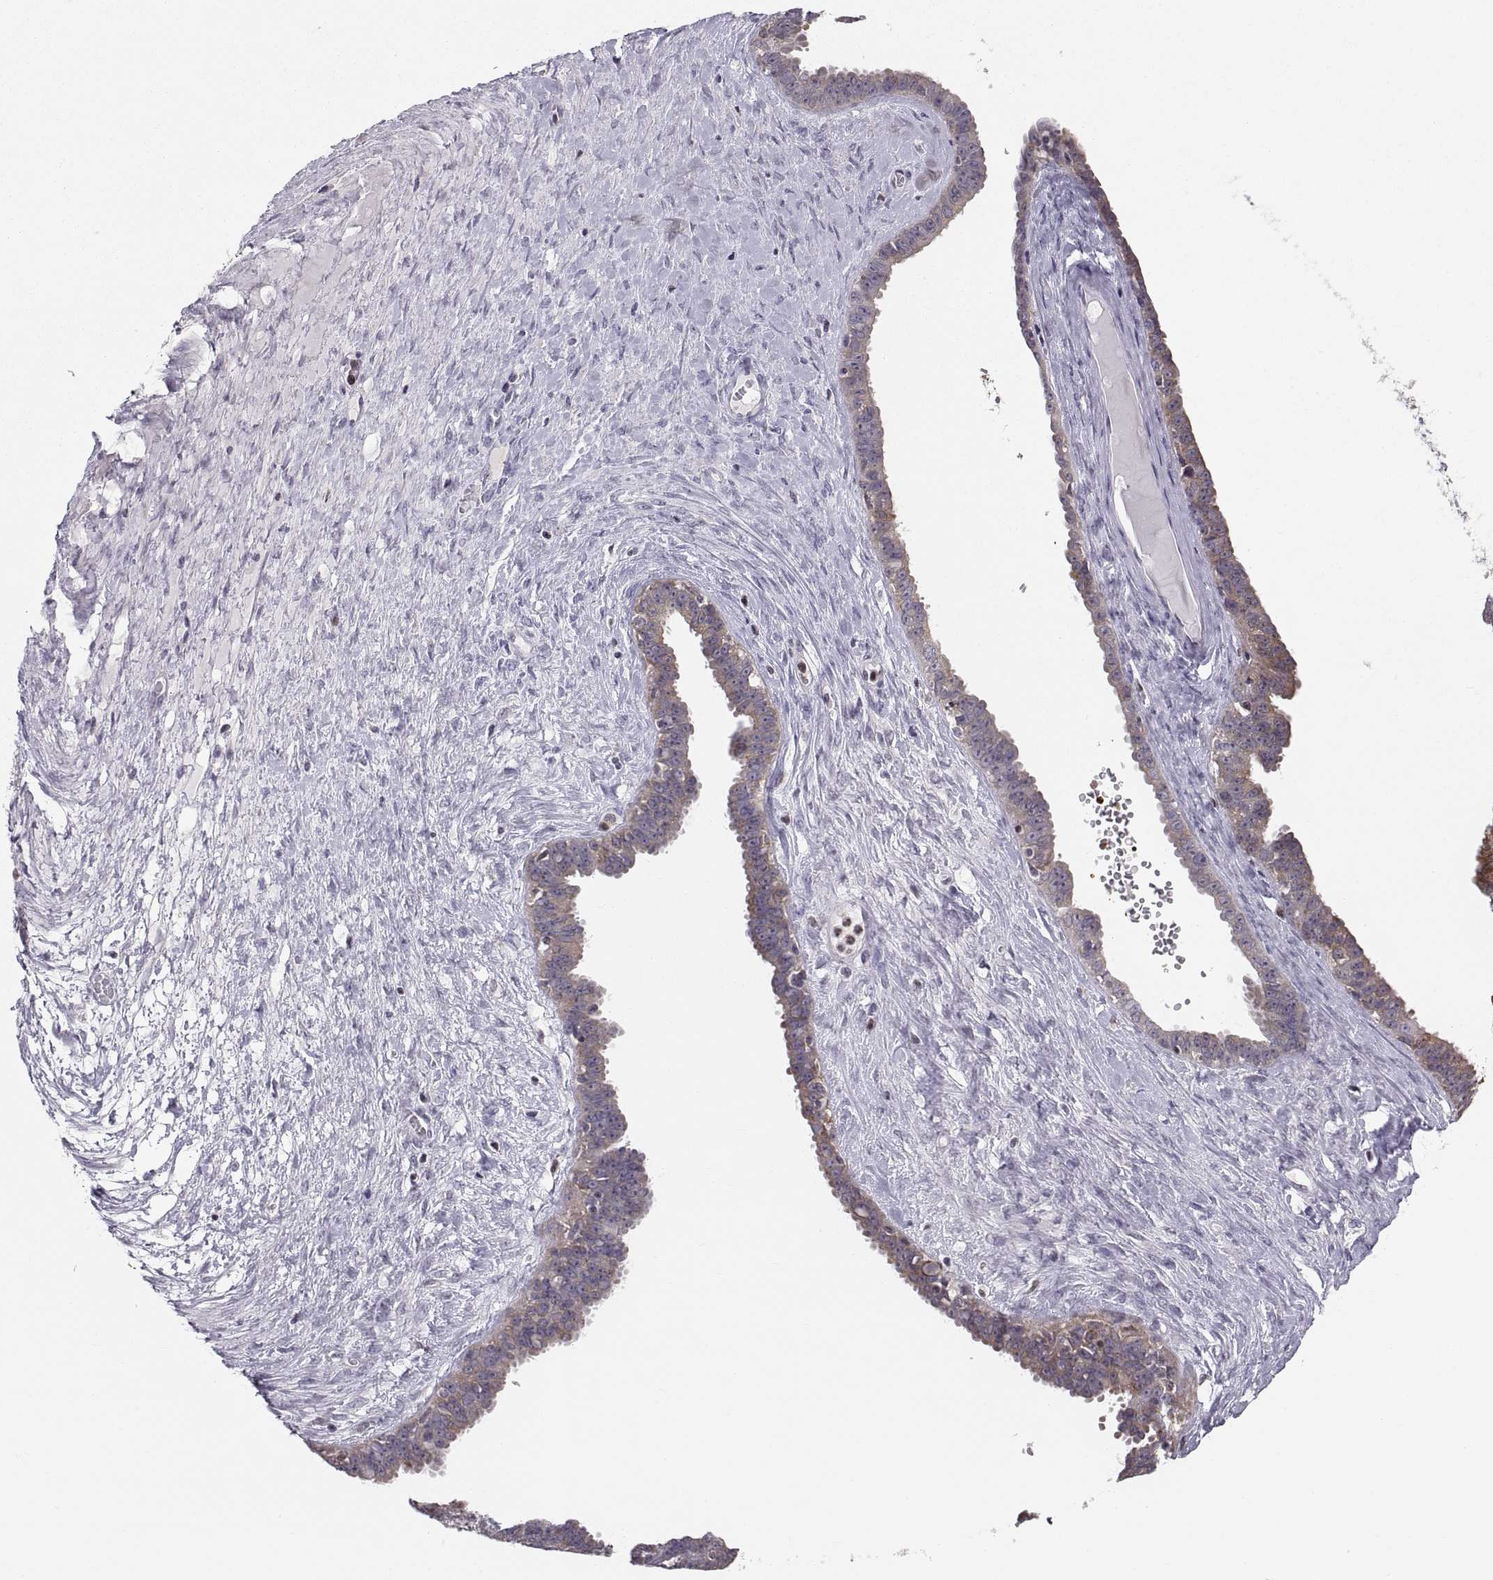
{"staining": {"intensity": "strong", "quantity": "<25%", "location": "cytoplasmic/membranous"}, "tissue": "ovarian cancer", "cell_type": "Tumor cells", "image_type": "cancer", "snomed": [{"axis": "morphology", "description": "Cystadenocarcinoma, serous, NOS"}, {"axis": "topography", "description": "Ovary"}], "caption": "Tumor cells show strong cytoplasmic/membranous positivity in approximately <25% of cells in ovarian cancer (serous cystadenocarcinoma).", "gene": "ERO1A", "patient": {"sex": "female", "age": 71}}